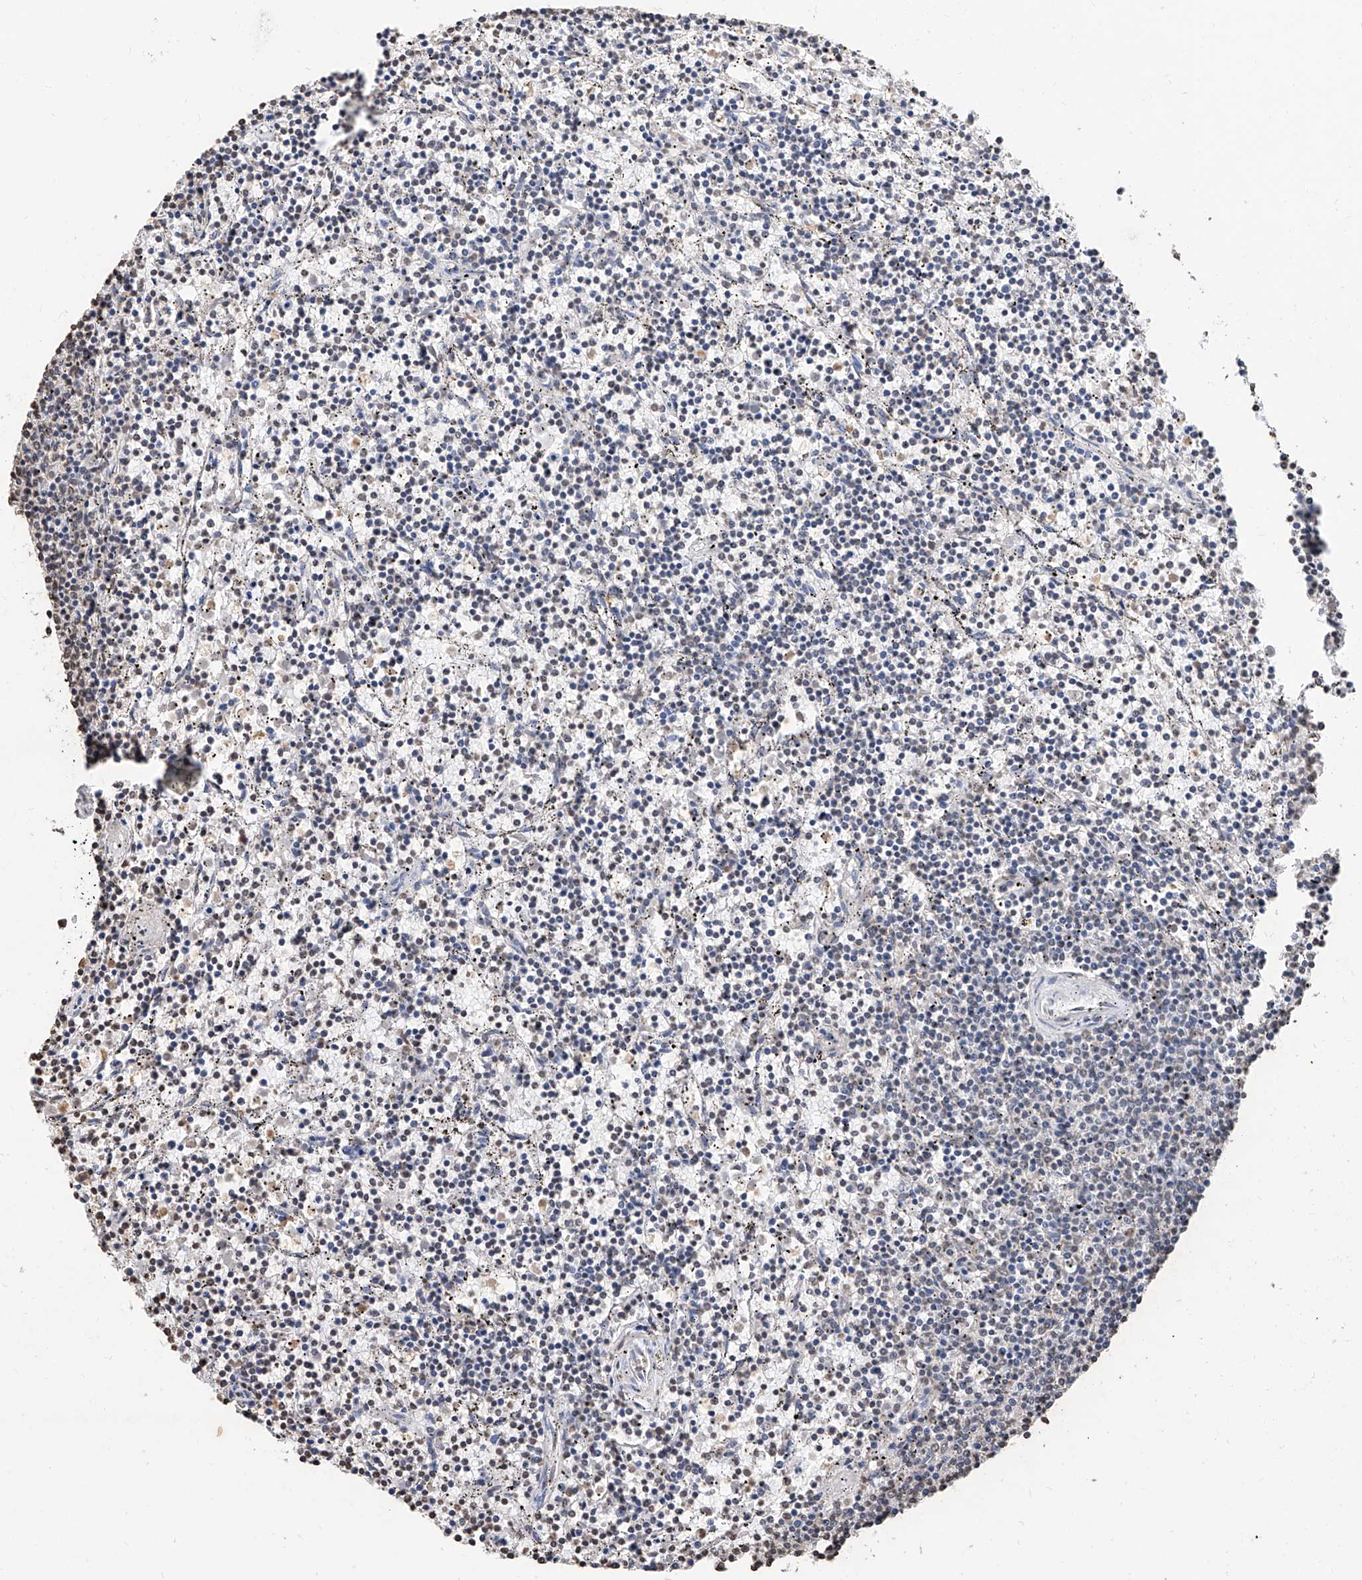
{"staining": {"intensity": "negative", "quantity": "none", "location": "none"}, "tissue": "lymphoma", "cell_type": "Tumor cells", "image_type": "cancer", "snomed": [{"axis": "morphology", "description": "Malignant lymphoma, non-Hodgkin's type, Low grade"}, {"axis": "topography", "description": "Spleen"}], "caption": "Low-grade malignant lymphoma, non-Hodgkin's type stained for a protein using IHC exhibits no positivity tumor cells.", "gene": "RP9", "patient": {"sex": "female", "age": 50}}